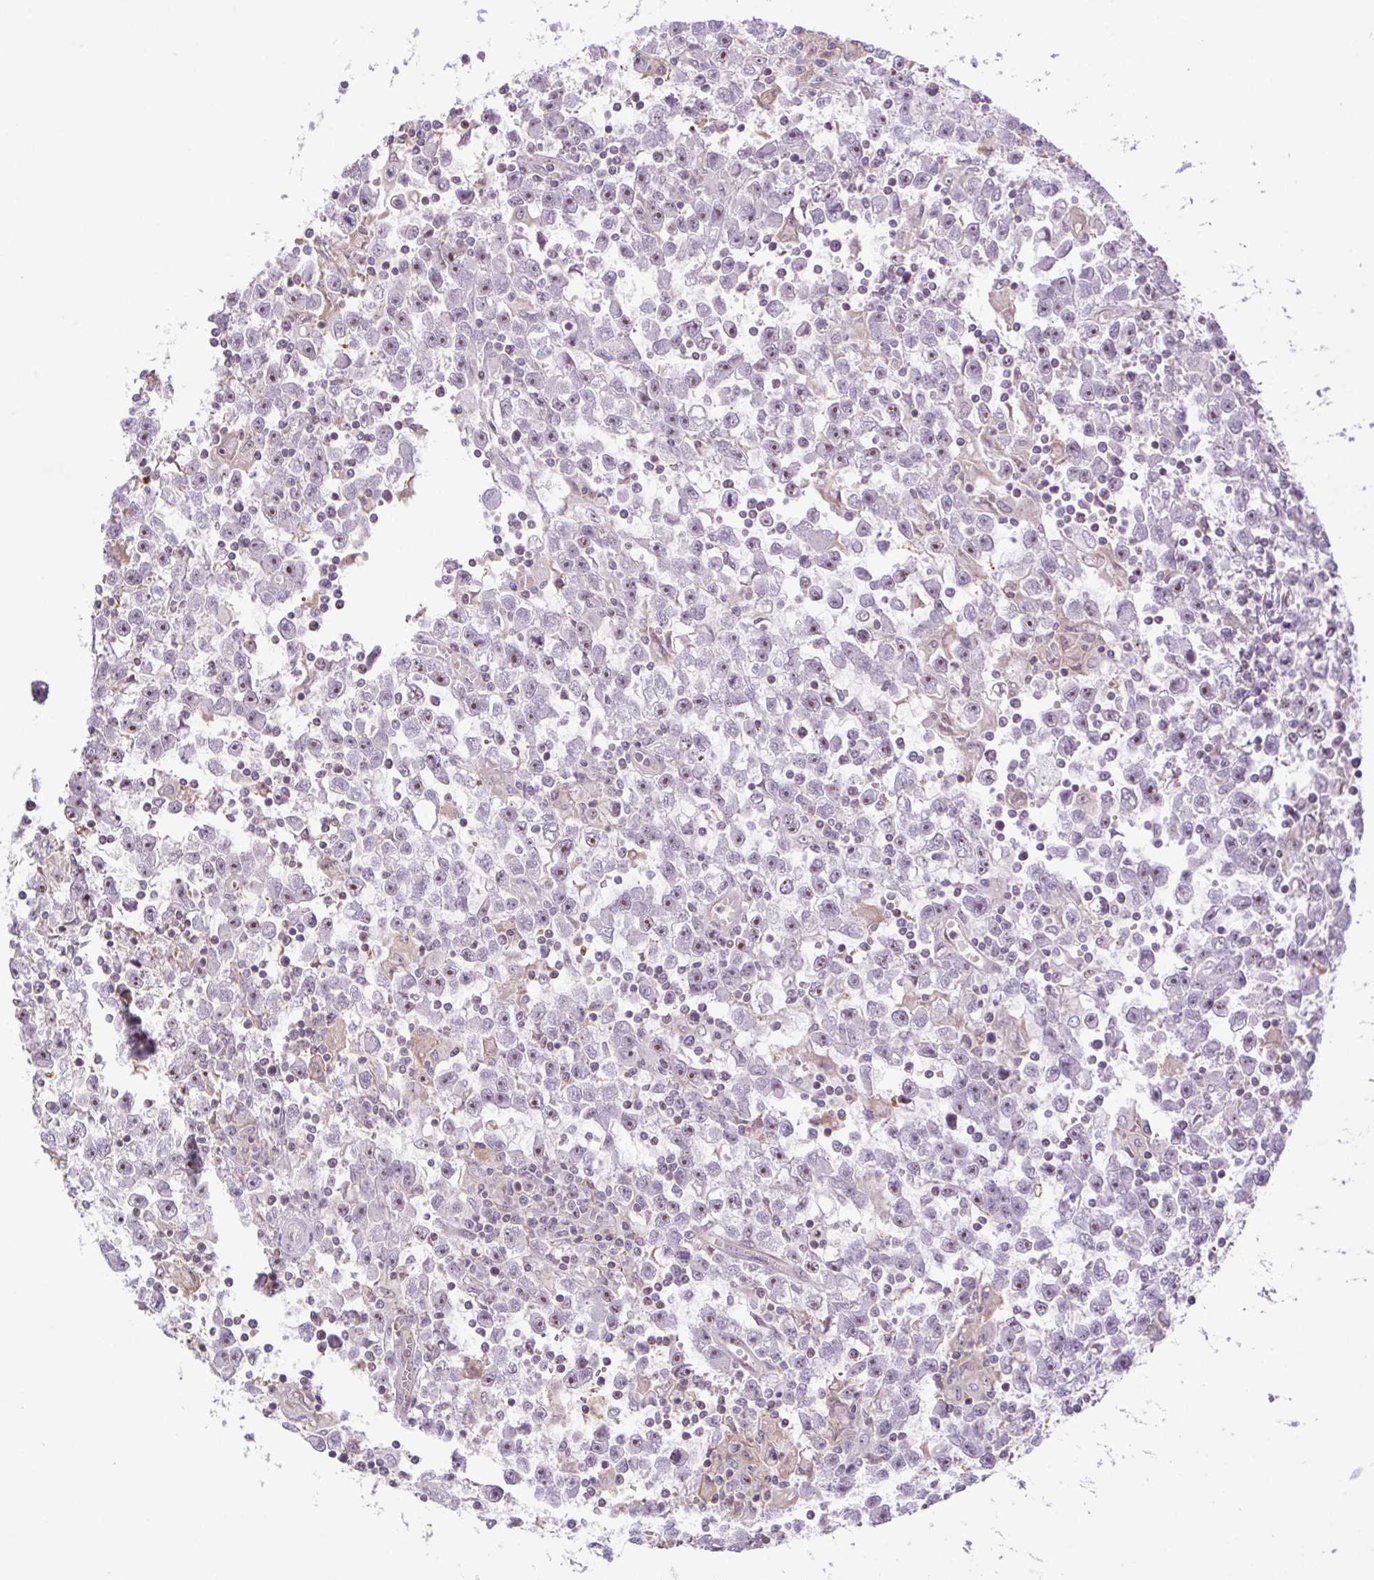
{"staining": {"intensity": "moderate", "quantity": "<25%", "location": "nuclear"}, "tissue": "testis cancer", "cell_type": "Tumor cells", "image_type": "cancer", "snomed": [{"axis": "morphology", "description": "Seminoma, NOS"}, {"axis": "topography", "description": "Testis"}], "caption": "Tumor cells show low levels of moderate nuclear staining in about <25% of cells in testis cancer.", "gene": "RSL24D1", "patient": {"sex": "male", "age": 31}}